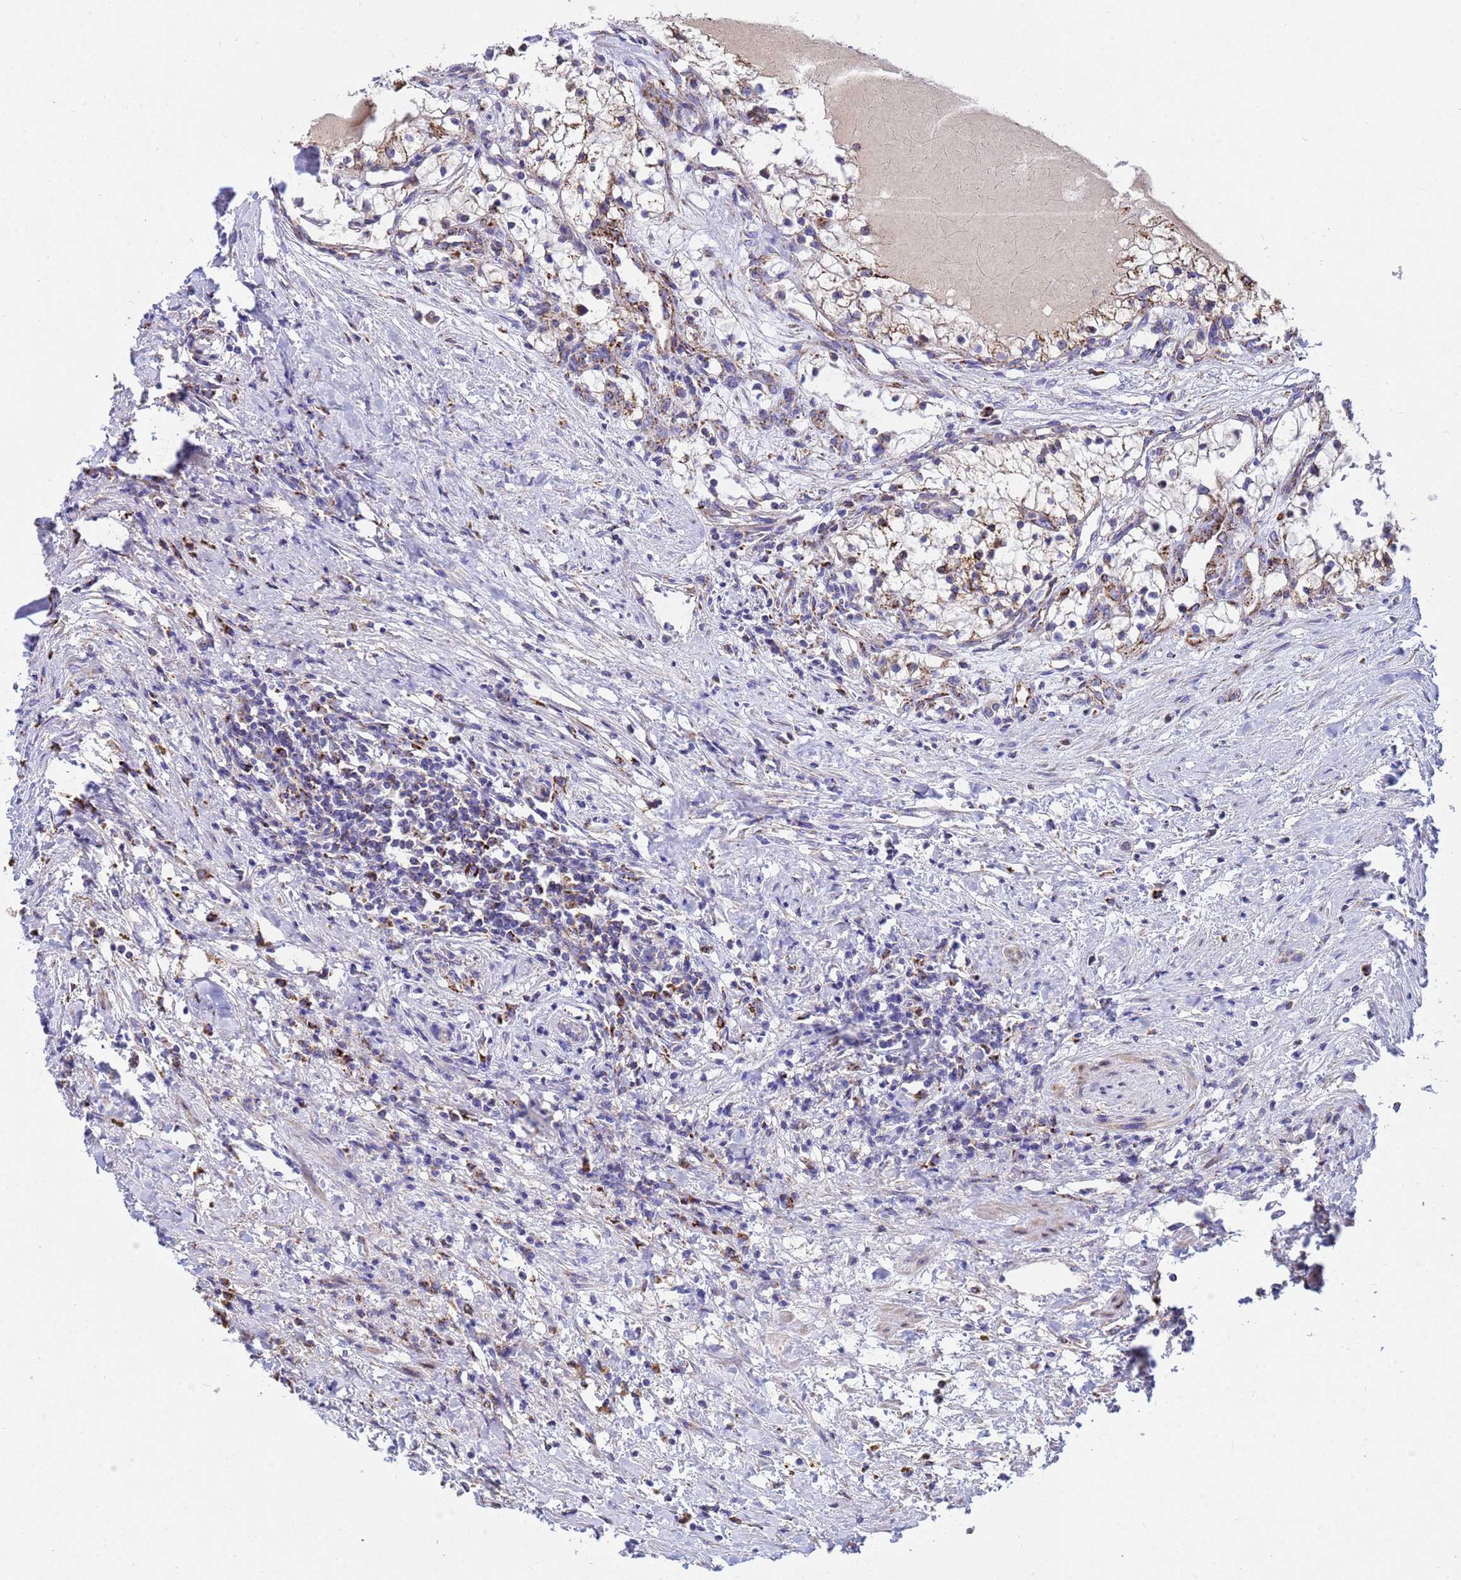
{"staining": {"intensity": "weak", "quantity": "25%-75%", "location": "cytoplasmic/membranous"}, "tissue": "renal cancer", "cell_type": "Tumor cells", "image_type": "cancer", "snomed": [{"axis": "morphology", "description": "Normal tissue, NOS"}, {"axis": "morphology", "description": "Adenocarcinoma, NOS"}, {"axis": "topography", "description": "Kidney"}], "caption": "IHC of renal adenocarcinoma displays low levels of weak cytoplasmic/membranous positivity in approximately 25%-75% of tumor cells. (Brightfield microscopy of DAB IHC at high magnification).", "gene": "TUBGCP3", "patient": {"sex": "male", "age": 68}}